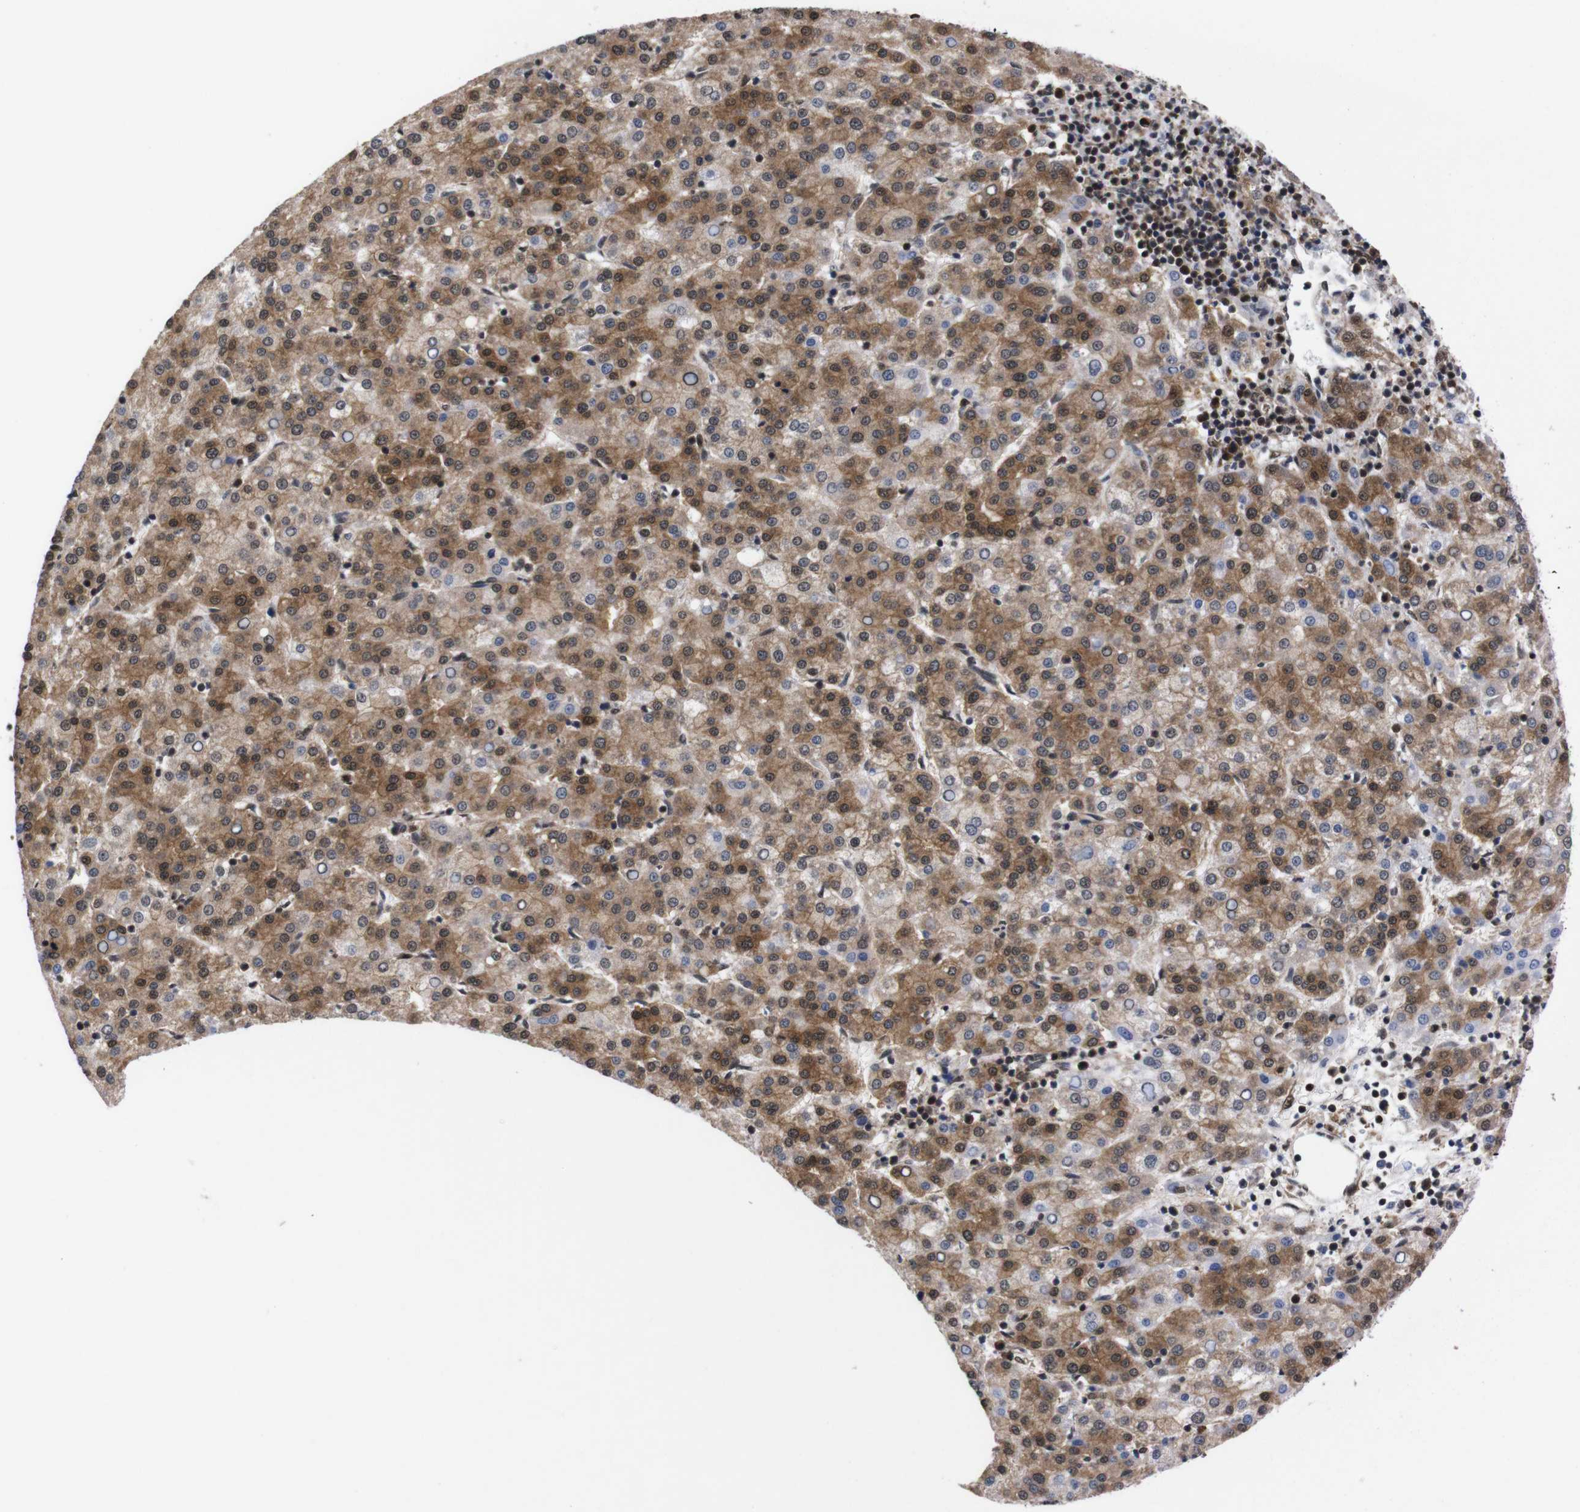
{"staining": {"intensity": "moderate", "quantity": ">75%", "location": "cytoplasmic/membranous,nuclear"}, "tissue": "liver cancer", "cell_type": "Tumor cells", "image_type": "cancer", "snomed": [{"axis": "morphology", "description": "Carcinoma, Hepatocellular, NOS"}, {"axis": "topography", "description": "Liver"}], "caption": "High-magnification brightfield microscopy of liver cancer stained with DAB (3,3'-diaminobenzidine) (brown) and counterstained with hematoxylin (blue). tumor cells exhibit moderate cytoplasmic/membranous and nuclear expression is appreciated in approximately>75% of cells.", "gene": "UBQLN2", "patient": {"sex": "female", "age": 58}}